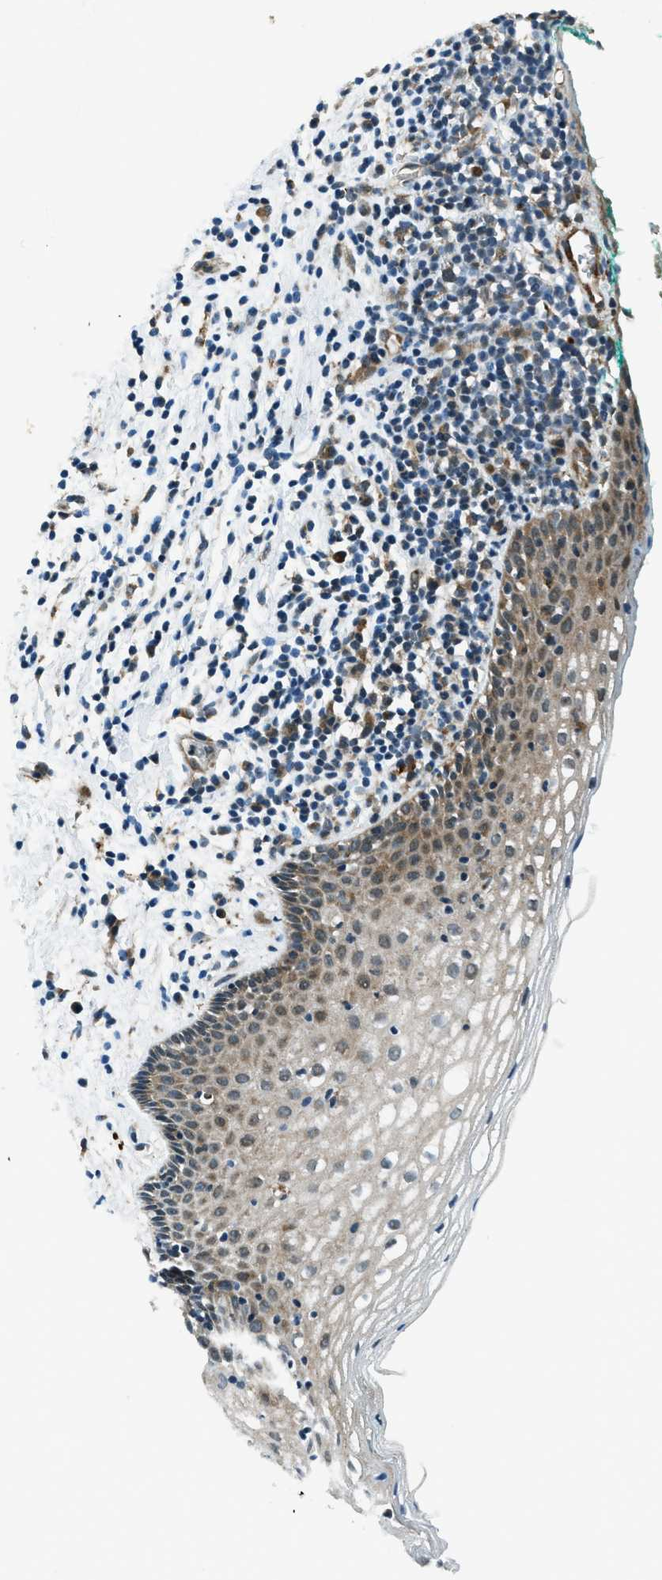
{"staining": {"intensity": "moderate", "quantity": "<25%", "location": "cytoplasmic/membranous"}, "tissue": "vagina", "cell_type": "Squamous epithelial cells", "image_type": "normal", "snomed": [{"axis": "morphology", "description": "Normal tissue, NOS"}, {"axis": "topography", "description": "Vagina"}], "caption": "Immunohistochemical staining of normal human vagina demonstrates moderate cytoplasmic/membranous protein expression in approximately <25% of squamous epithelial cells.", "gene": "GINM1", "patient": {"sex": "female", "age": 44}}